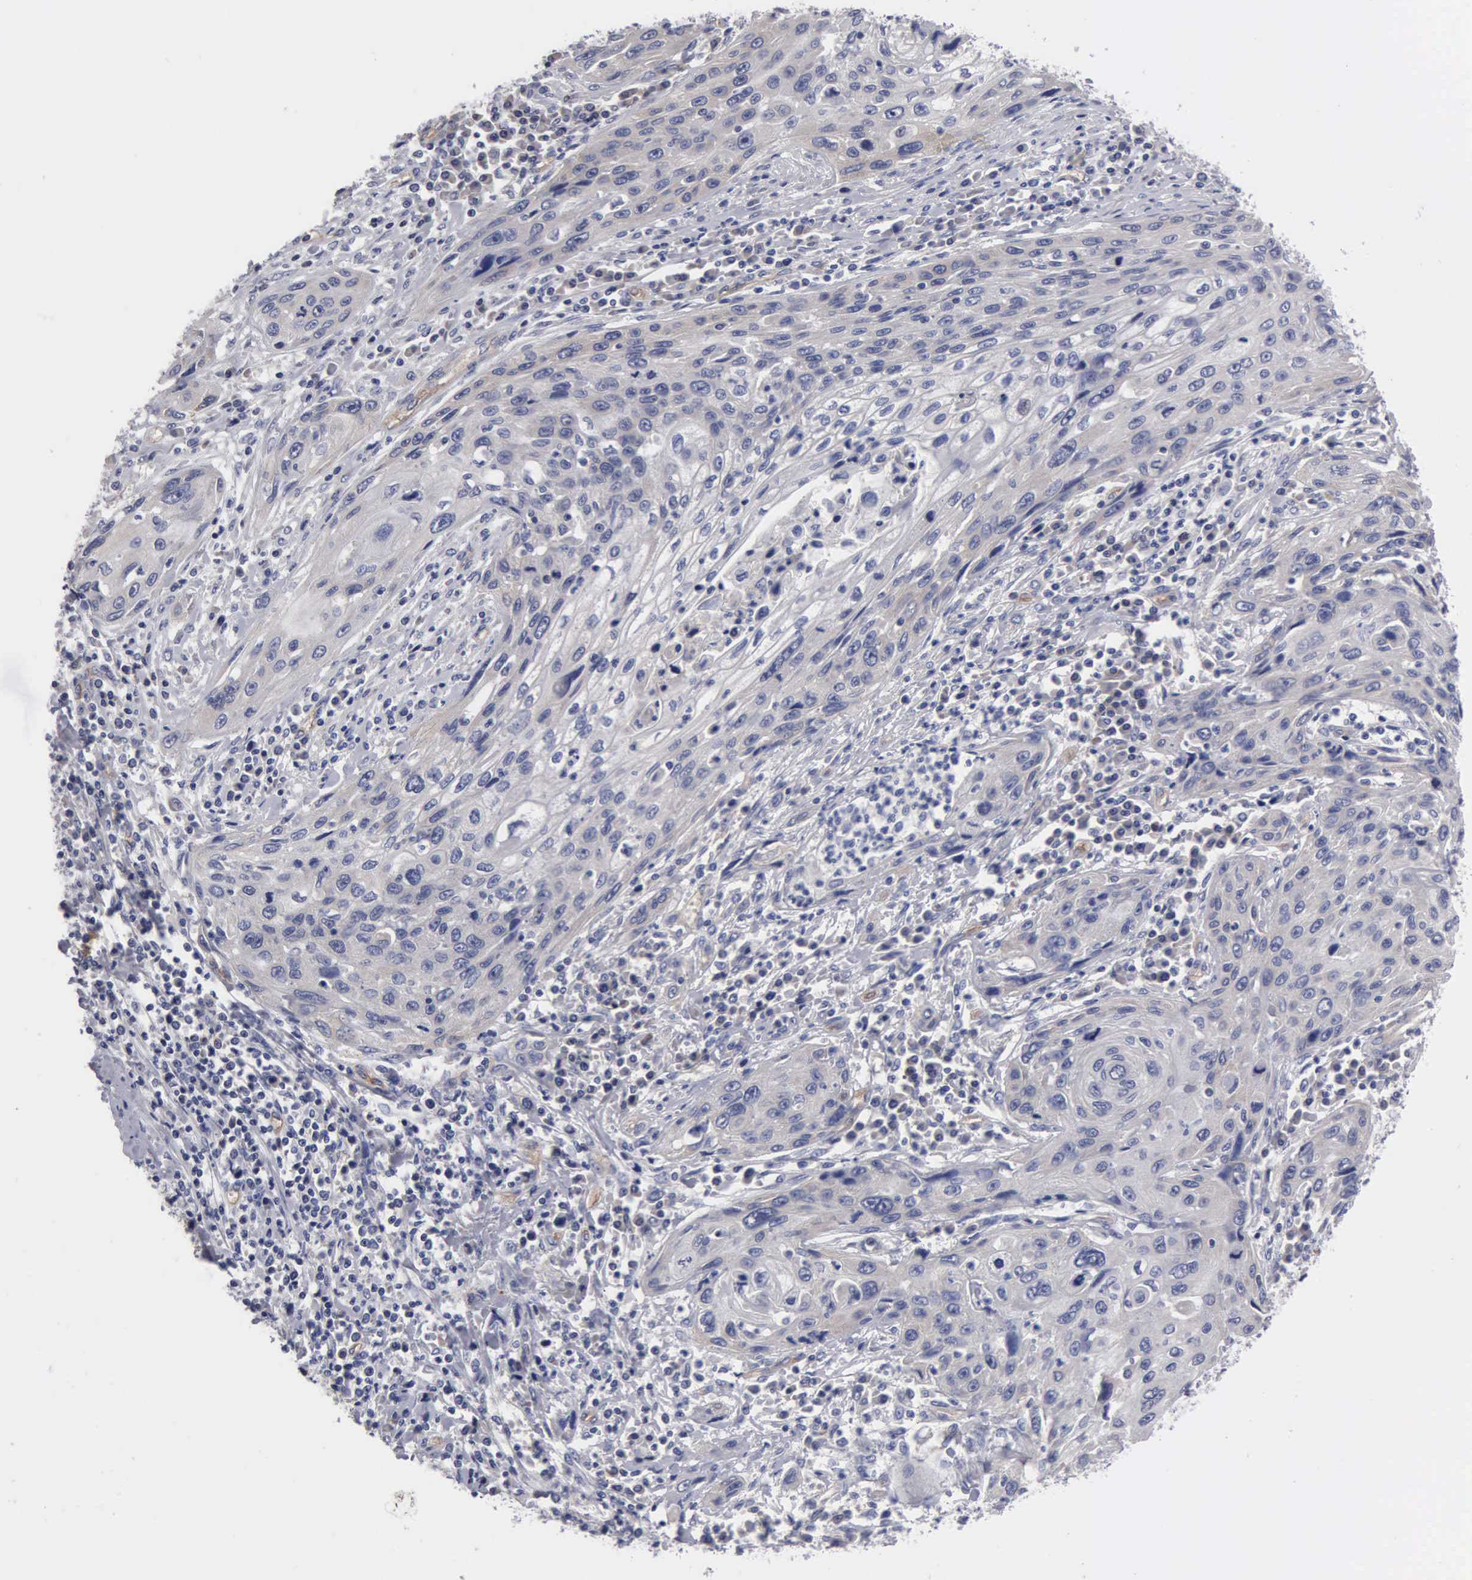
{"staining": {"intensity": "negative", "quantity": "none", "location": "none"}, "tissue": "cervical cancer", "cell_type": "Tumor cells", "image_type": "cancer", "snomed": [{"axis": "morphology", "description": "Squamous cell carcinoma, NOS"}, {"axis": "topography", "description": "Cervix"}], "caption": "The photomicrograph displays no staining of tumor cells in cervical cancer.", "gene": "RDX", "patient": {"sex": "female", "age": 32}}